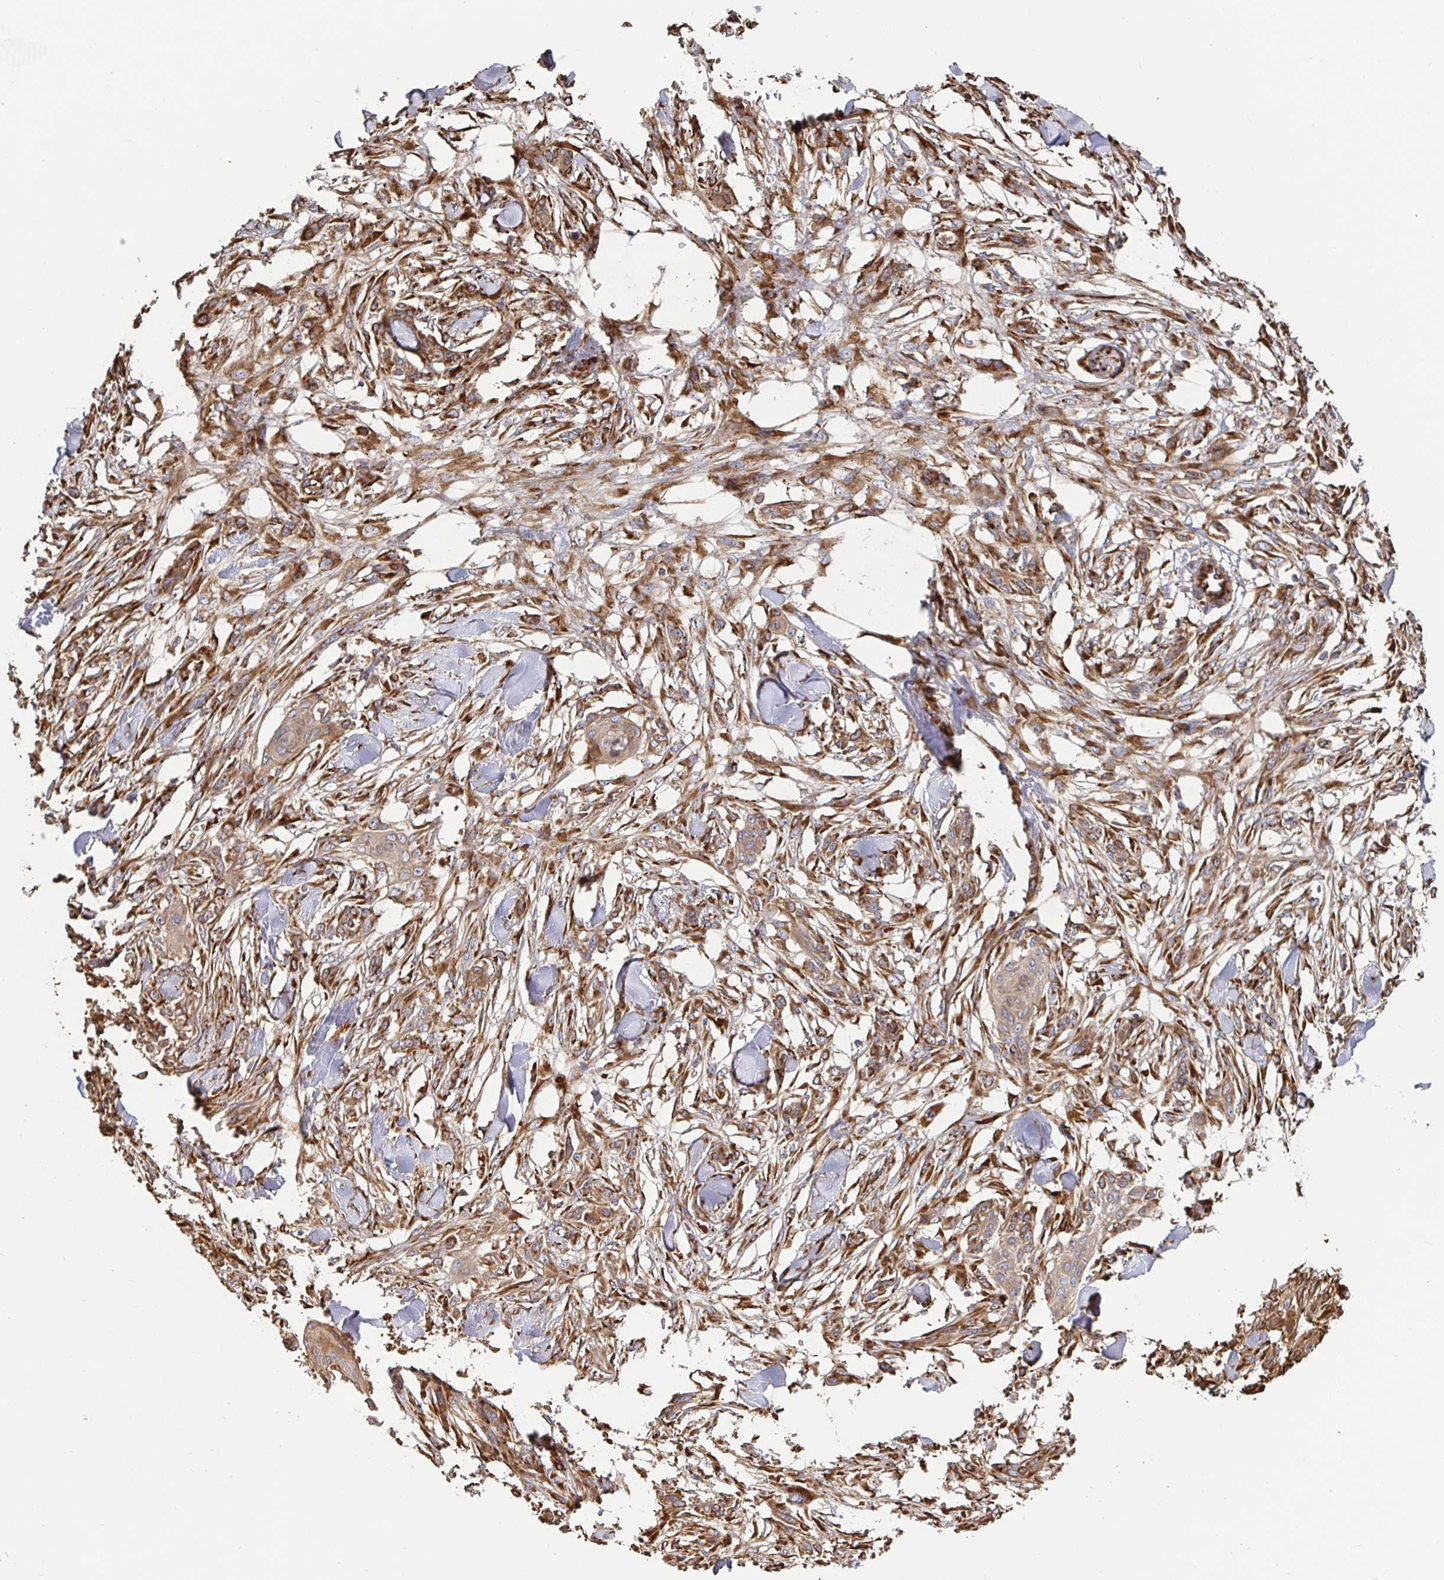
{"staining": {"intensity": "moderate", "quantity": ">75%", "location": "cytoplasmic/membranous"}, "tissue": "skin cancer", "cell_type": "Tumor cells", "image_type": "cancer", "snomed": [{"axis": "morphology", "description": "Squamous cell carcinoma, NOS"}, {"axis": "topography", "description": "Skin"}], "caption": "DAB (3,3'-diaminobenzidine) immunohistochemical staining of skin squamous cell carcinoma exhibits moderate cytoplasmic/membranous protein positivity in about >75% of tumor cells. The staining was performed using DAB, with brown indicating positive protein expression. Nuclei are stained blue with hematoxylin.", "gene": "MAOA", "patient": {"sex": "female", "age": 59}}